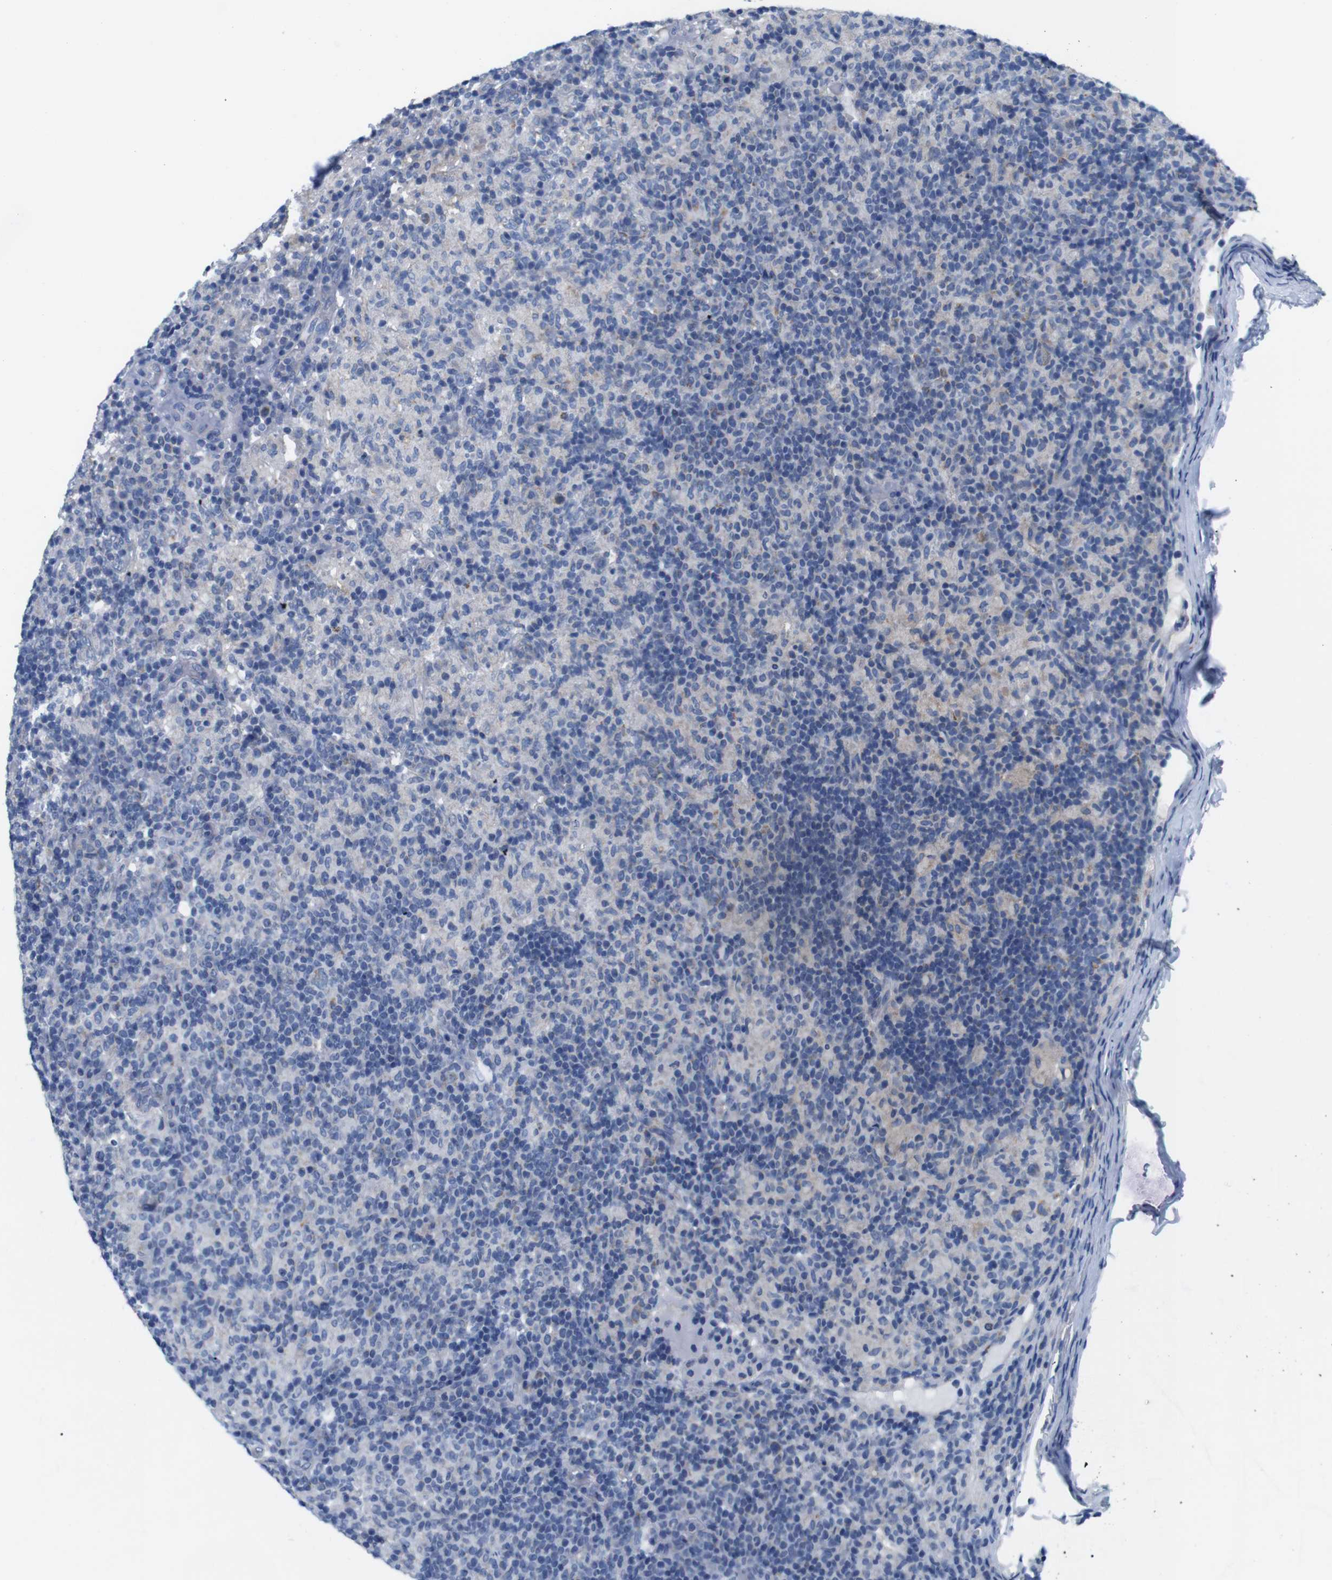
{"staining": {"intensity": "weak", "quantity": "<25%", "location": "cytoplasmic/membranous"}, "tissue": "lymphoma", "cell_type": "Tumor cells", "image_type": "cancer", "snomed": [{"axis": "morphology", "description": "Hodgkin's disease, NOS"}, {"axis": "topography", "description": "Lymph node"}], "caption": "IHC of human Hodgkin's disease reveals no expression in tumor cells.", "gene": "F2RL1", "patient": {"sex": "male", "age": 70}}